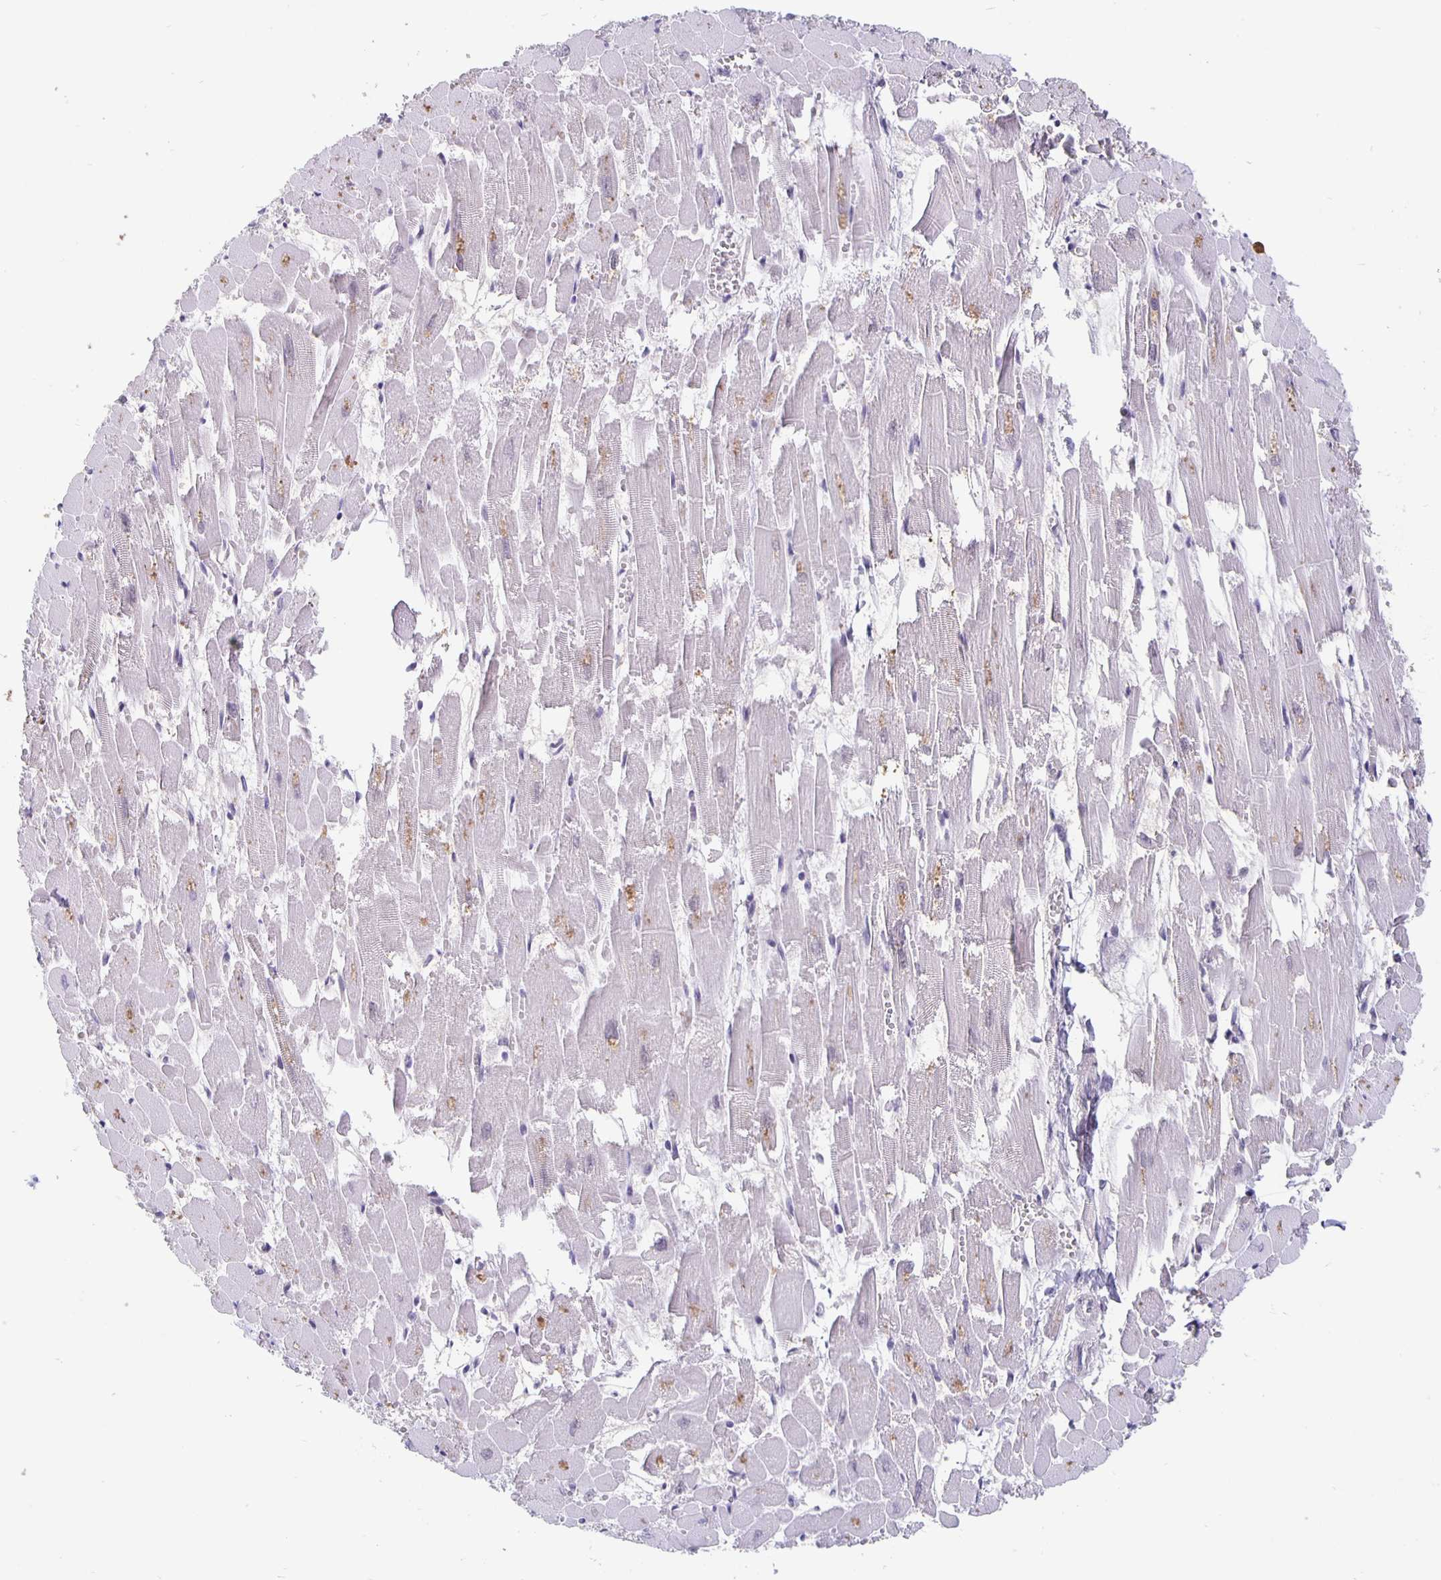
{"staining": {"intensity": "moderate", "quantity": "<25%", "location": "nuclear"}, "tissue": "heart muscle", "cell_type": "Cardiomyocytes", "image_type": "normal", "snomed": [{"axis": "morphology", "description": "Normal tissue, NOS"}, {"axis": "topography", "description": "Heart"}], "caption": "The photomicrograph demonstrates immunohistochemical staining of normal heart muscle. There is moderate nuclear positivity is appreciated in about <25% of cardiomyocytes.", "gene": "ZNF691", "patient": {"sex": "female", "age": 52}}